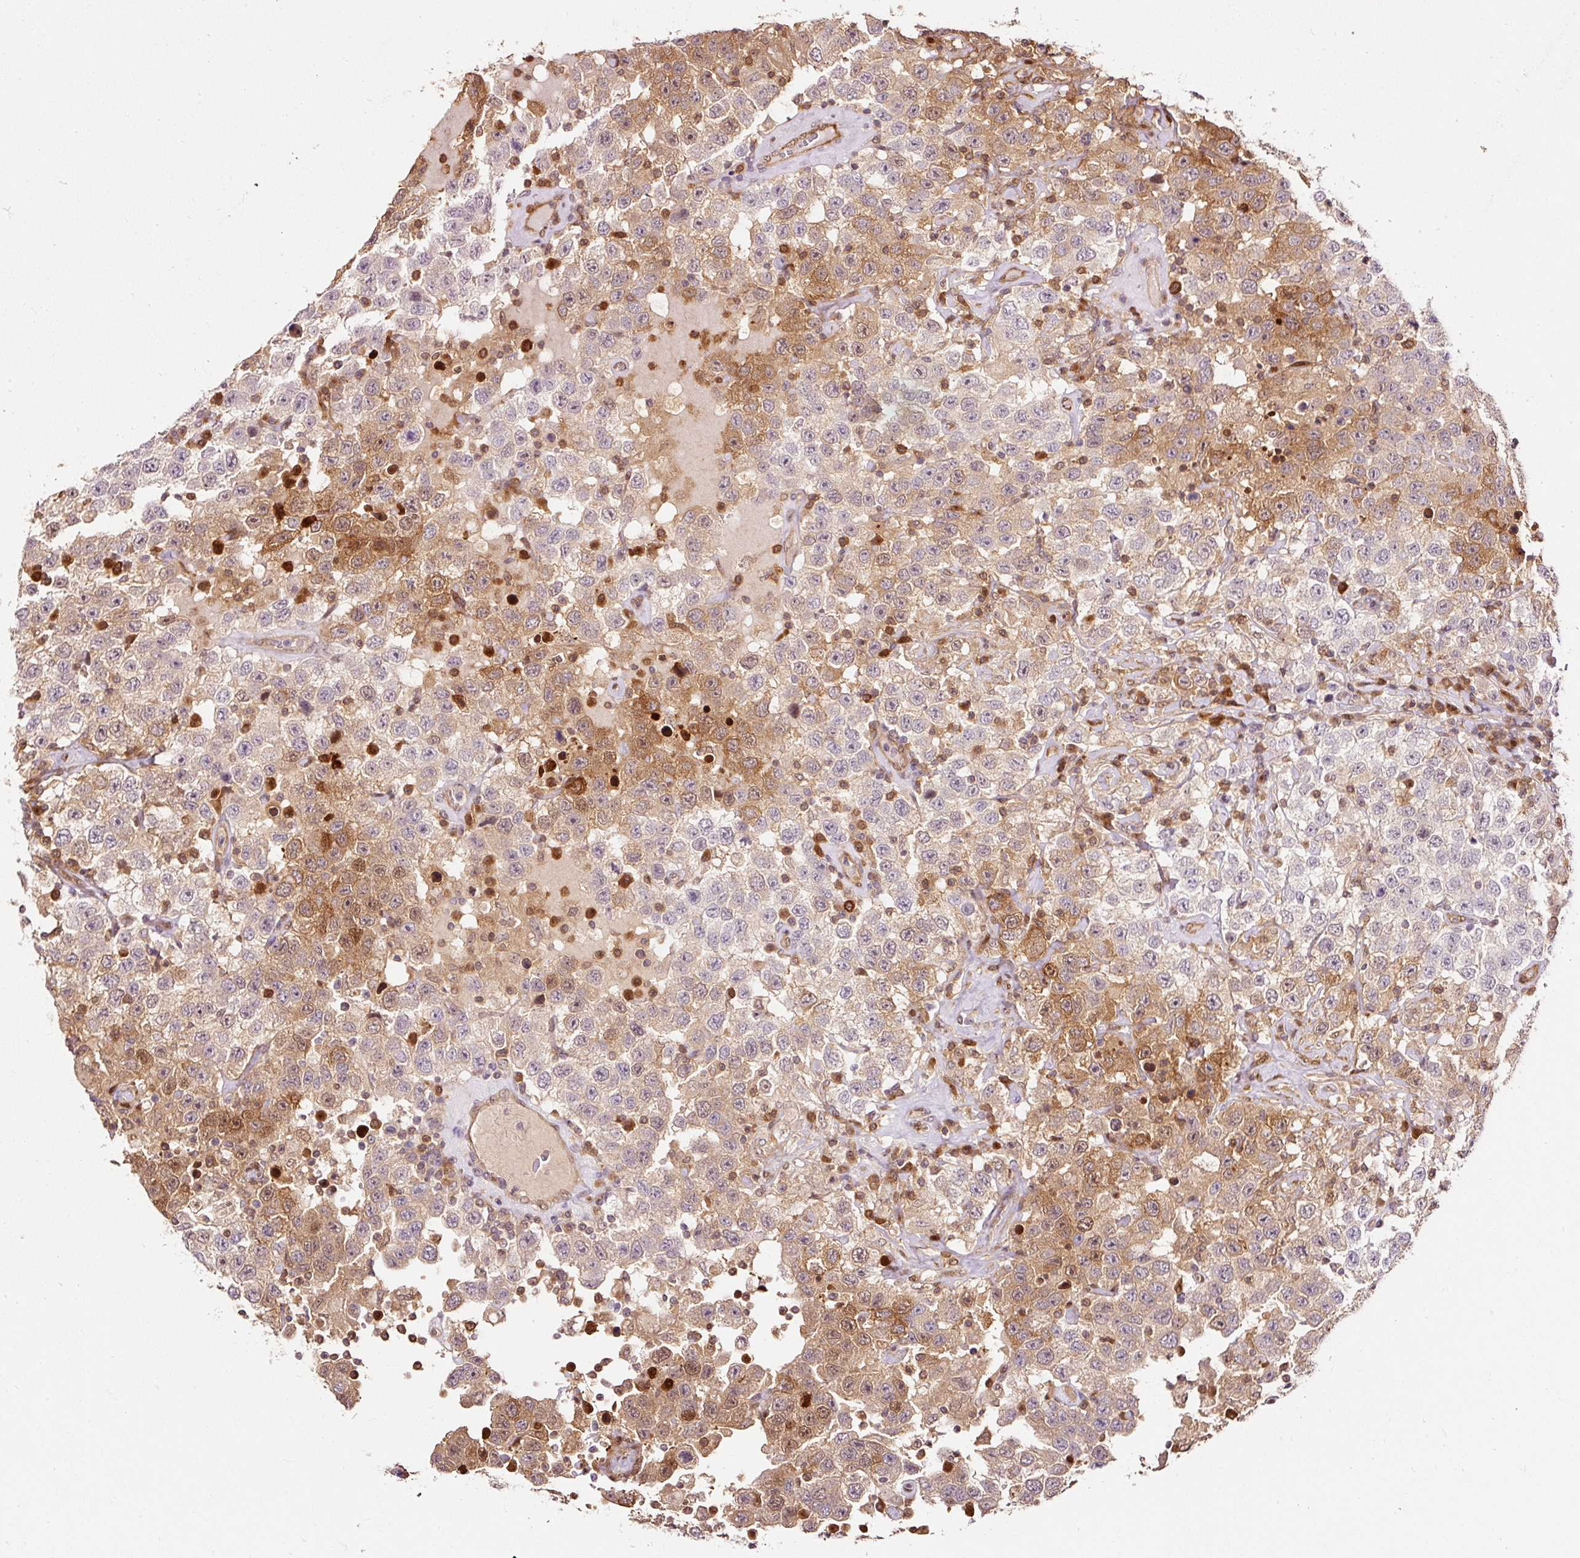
{"staining": {"intensity": "moderate", "quantity": "25%-75%", "location": "cytoplasmic/membranous,nuclear"}, "tissue": "testis cancer", "cell_type": "Tumor cells", "image_type": "cancer", "snomed": [{"axis": "morphology", "description": "Seminoma, NOS"}, {"axis": "topography", "description": "Testis"}], "caption": "Immunohistochemical staining of human testis cancer (seminoma) reveals moderate cytoplasmic/membranous and nuclear protein positivity in approximately 25%-75% of tumor cells. The protein is stained brown, and the nuclei are stained in blue (DAB (3,3'-diaminobenzidine) IHC with brightfield microscopy, high magnification).", "gene": "FBXL14", "patient": {"sex": "male", "age": 41}}